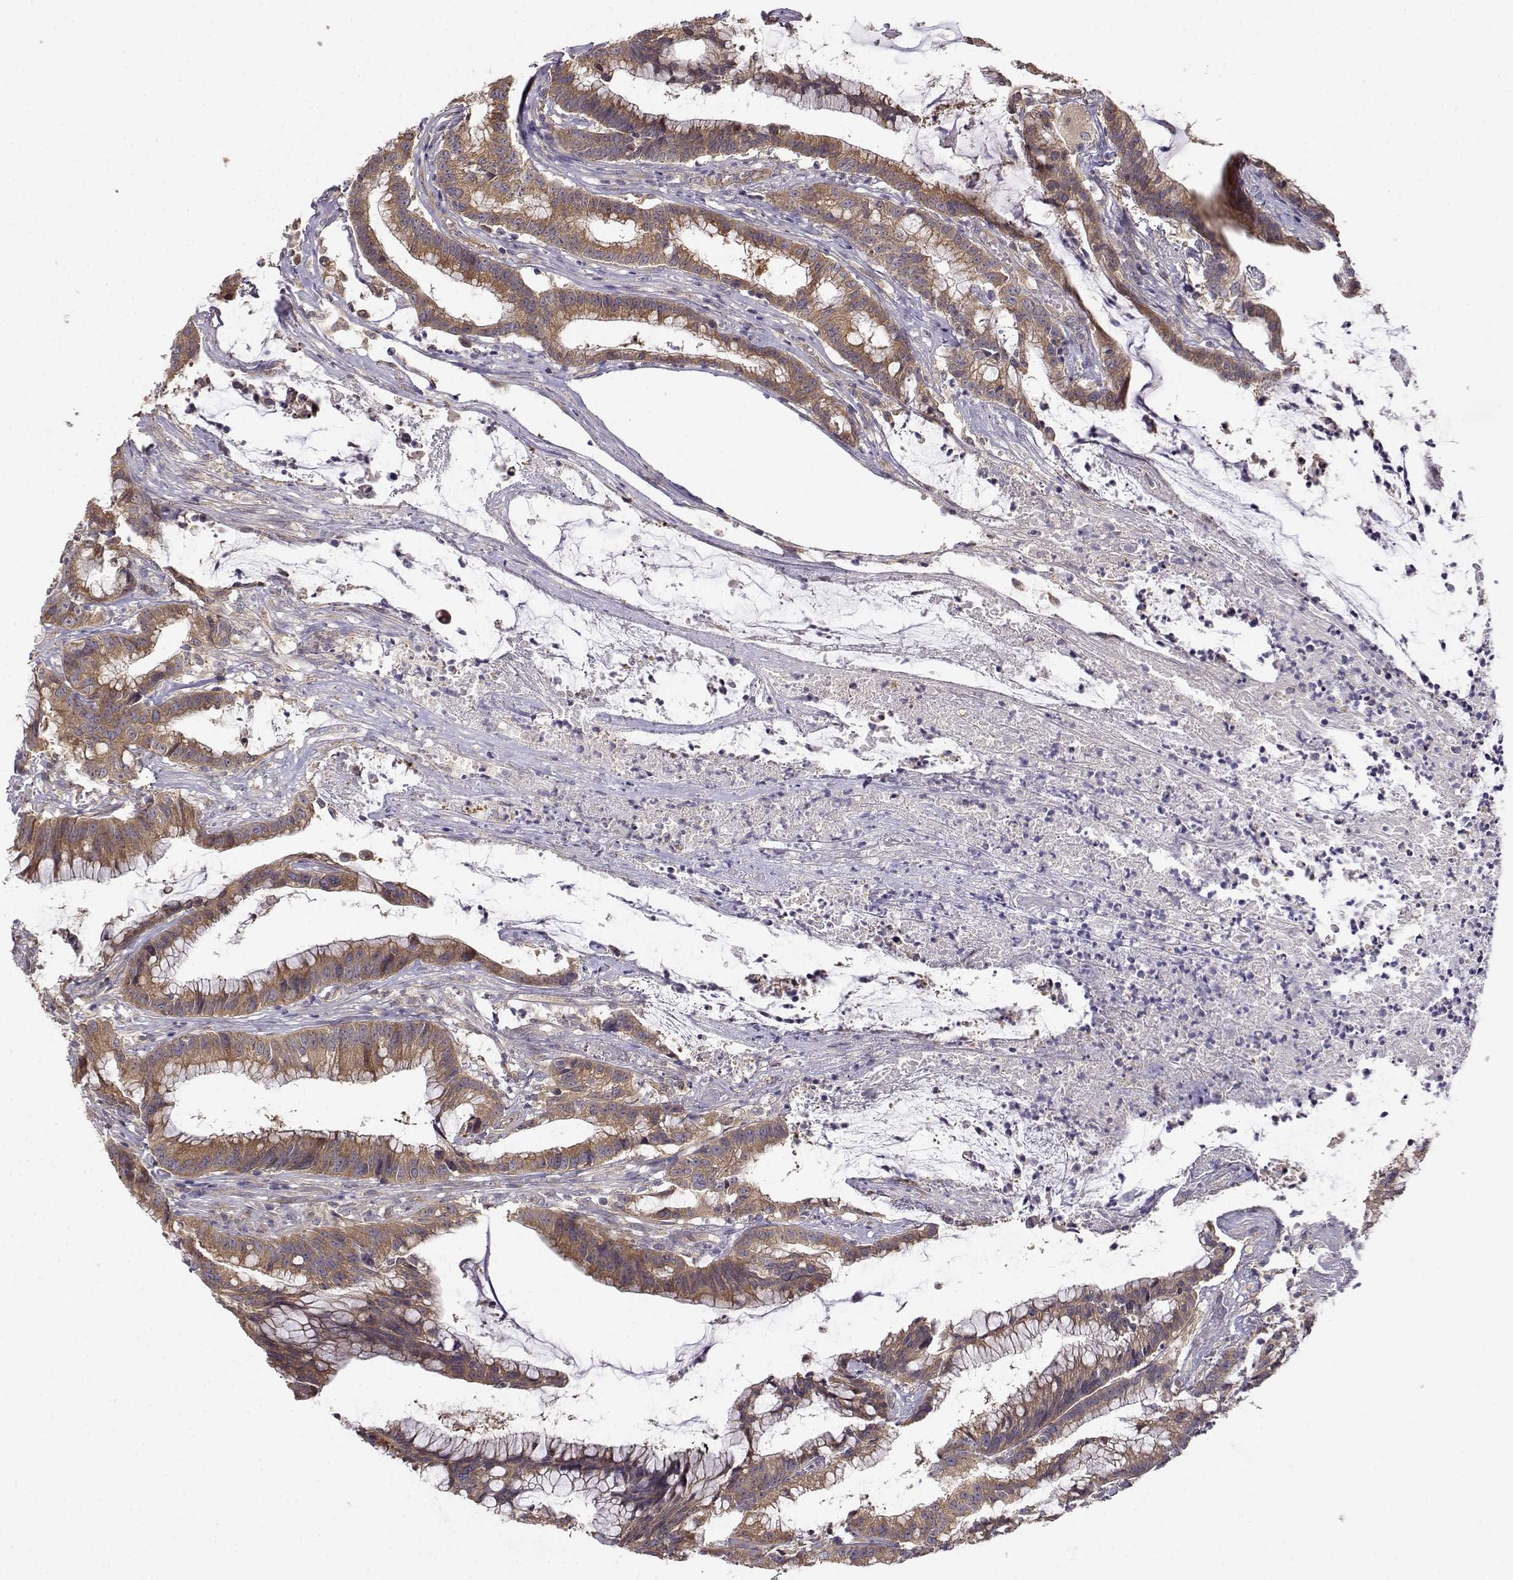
{"staining": {"intensity": "moderate", "quantity": ">75%", "location": "cytoplasmic/membranous"}, "tissue": "colorectal cancer", "cell_type": "Tumor cells", "image_type": "cancer", "snomed": [{"axis": "morphology", "description": "Adenocarcinoma, NOS"}, {"axis": "topography", "description": "Colon"}], "caption": "Tumor cells reveal medium levels of moderate cytoplasmic/membranous positivity in approximately >75% of cells in colorectal adenocarcinoma. (brown staining indicates protein expression, while blue staining denotes nuclei).", "gene": "PAIP1", "patient": {"sex": "female", "age": 78}}